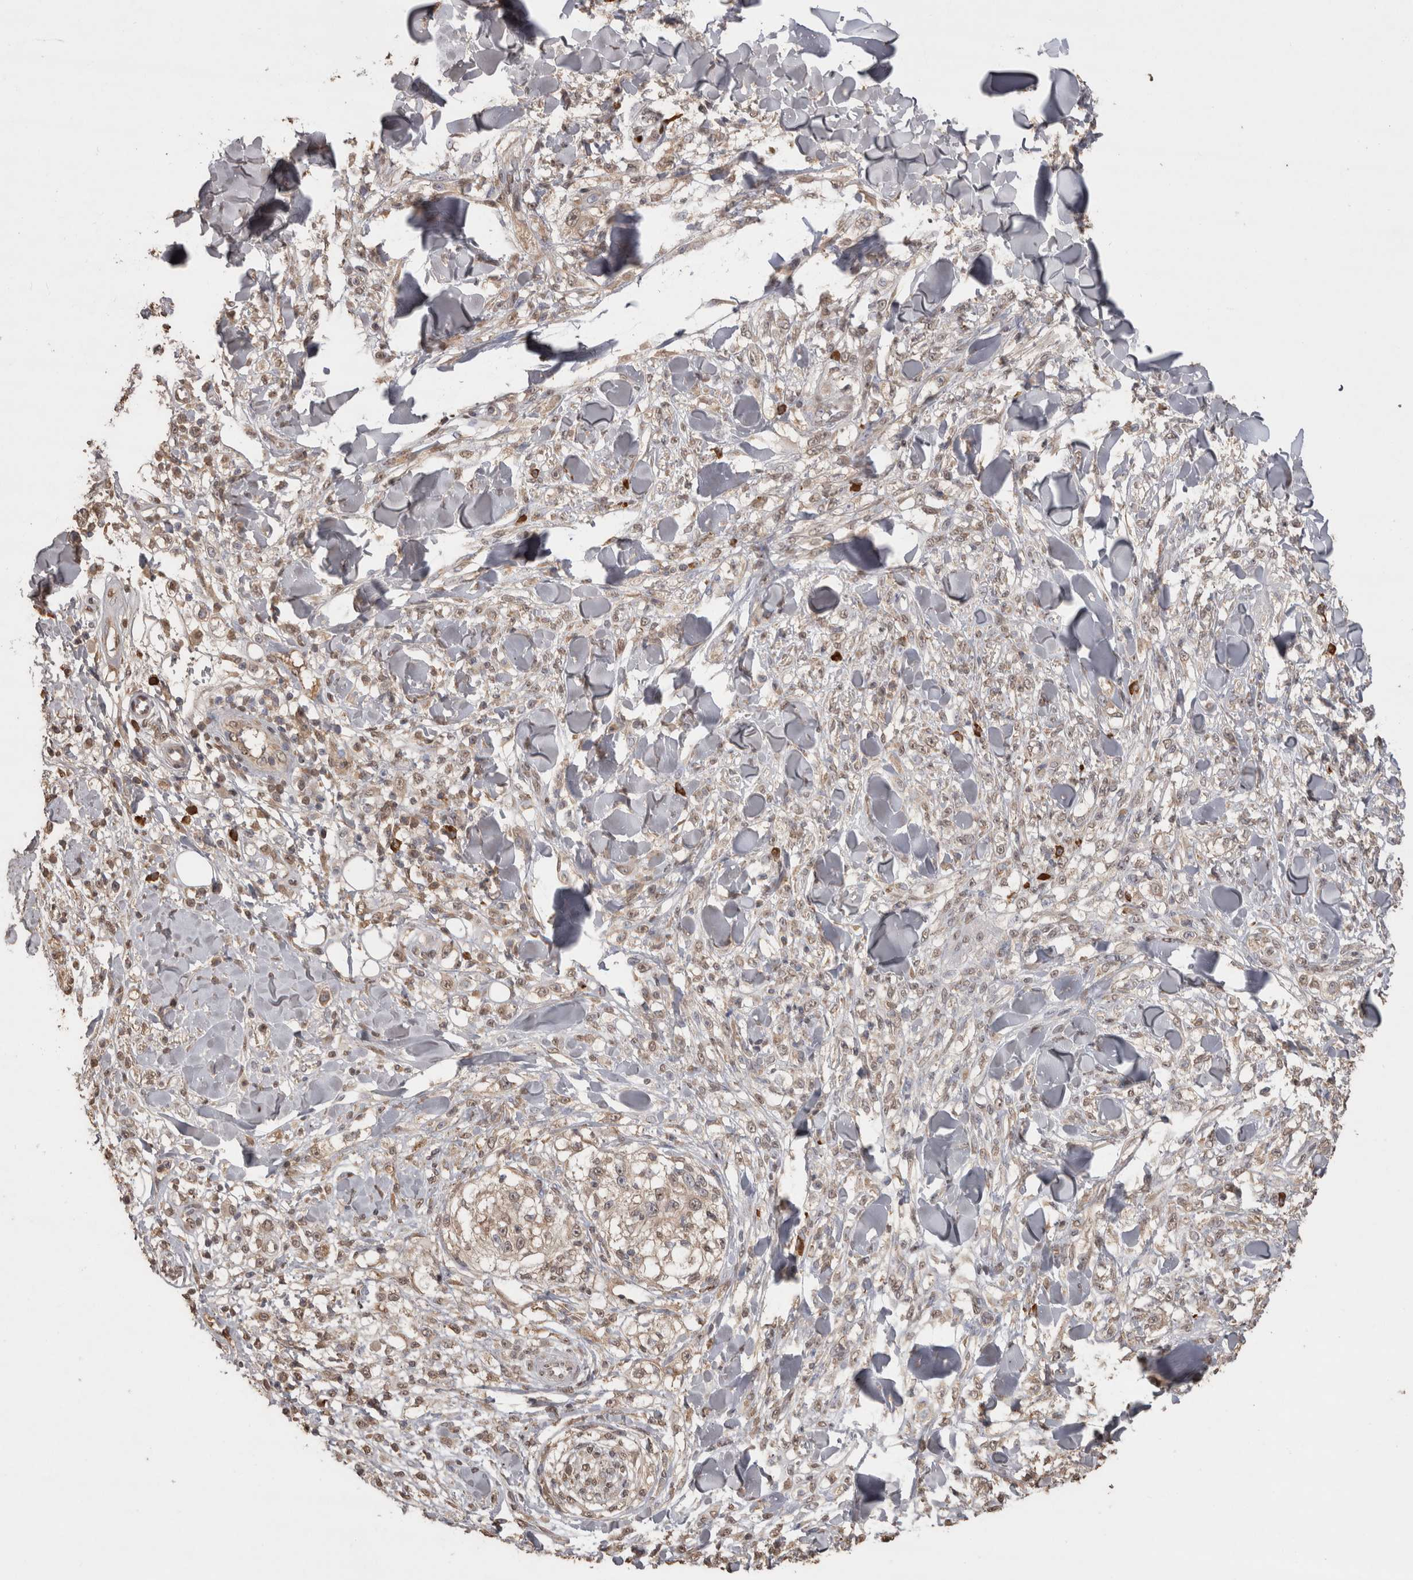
{"staining": {"intensity": "weak", "quantity": ">75%", "location": "nuclear"}, "tissue": "melanoma", "cell_type": "Tumor cells", "image_type": "cancer", "snomed": [{"axis": "morphology", "description": "Malignant melanoma, NOS"}, {"axis": "topography", "description": "Skin of head"}], "caption": "Immunohistochemistry (IHC) (DAB (3,3'-diaminobenzidine)) staining of human melanoma demonstrates weak nuclear protein staining in approximately >75% of tumor cells.", "gene": "CRELD2", "patient": {"sex": "male", "age": 83}}